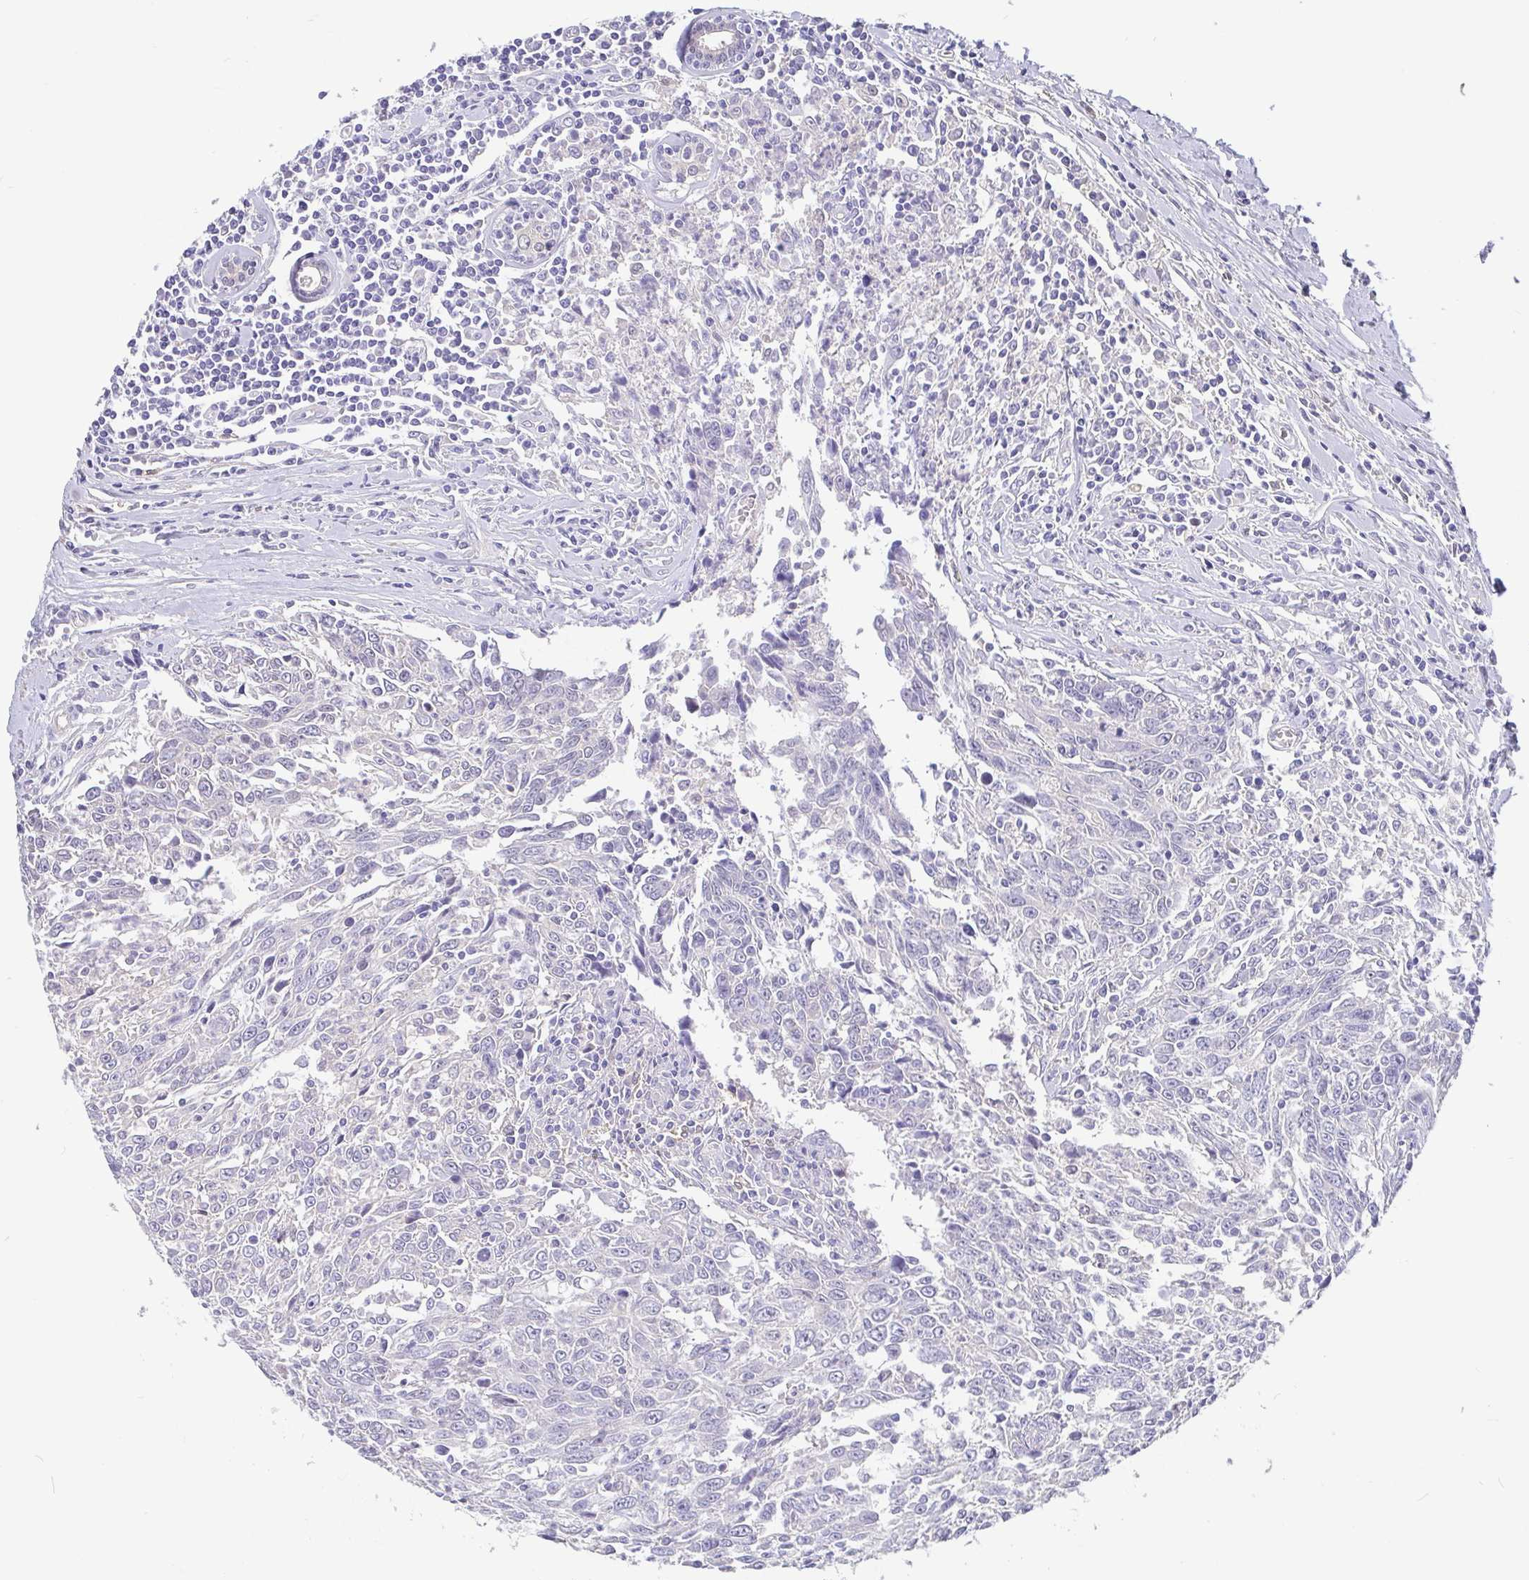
{"staining": {"intensity": "negative", "quantity": "none", "location": "none"}, "tissue": "breast cancer", "cell_type": "Tumor cells", "image_type": "cancer", "snomed": [{"axis": "morphology", "description": "Duct carcinoma"}, {"axis": "topography", "description": "Breast"}], "caption": "Human breast cancer (invasive ductal carcinoma) stained for a protein using immunohistochemistry (IHC) displays no positivity in tumor cells.", "gene": "IDH1", "patient": {"sex": "female", "age": 50}}